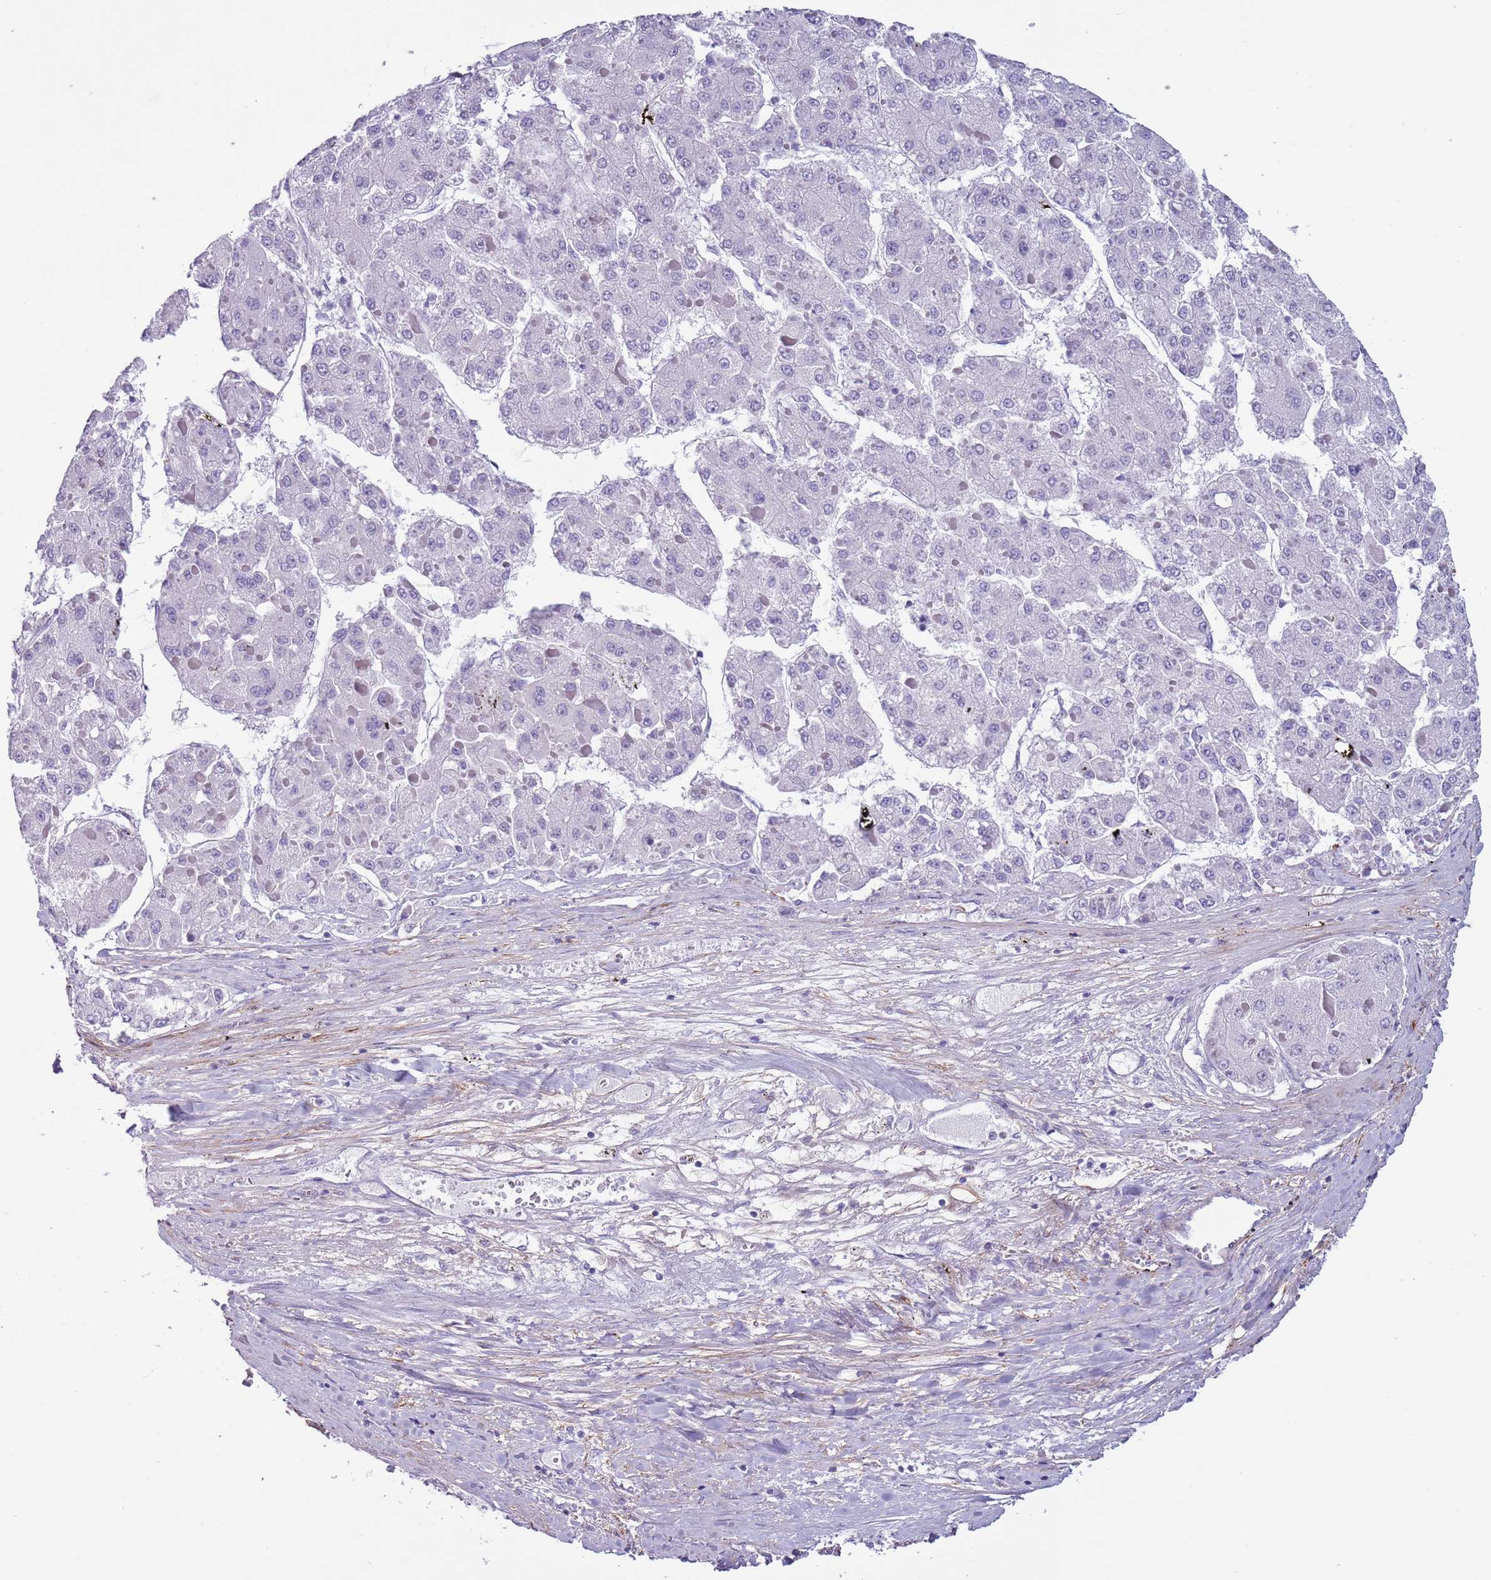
{"staining": {"intensity": "negative", "quantity": "none", "location": "none"}, "tissue": "liver cancer", "cell_type": "Tumor cells", "image_type": "cancer", "snomed": [{"axis": "morphology", "description": "Carcinoma, Hepatocellular, NOS"}, {"axis": "topography", "description": "Liver"}], "caption": "Tumor cells show no significant staining in liver cancer (hepatocellular carcinoma). The staining was performed using DAB (3,3'-diaminobenzidine) to visualize the protein expression in brown, while the nuclei were stained in blue with hematoxylin (Magnification: 20x).", "gene": "PFKFB2", "patient": {"sex": "female", "age": 73}}